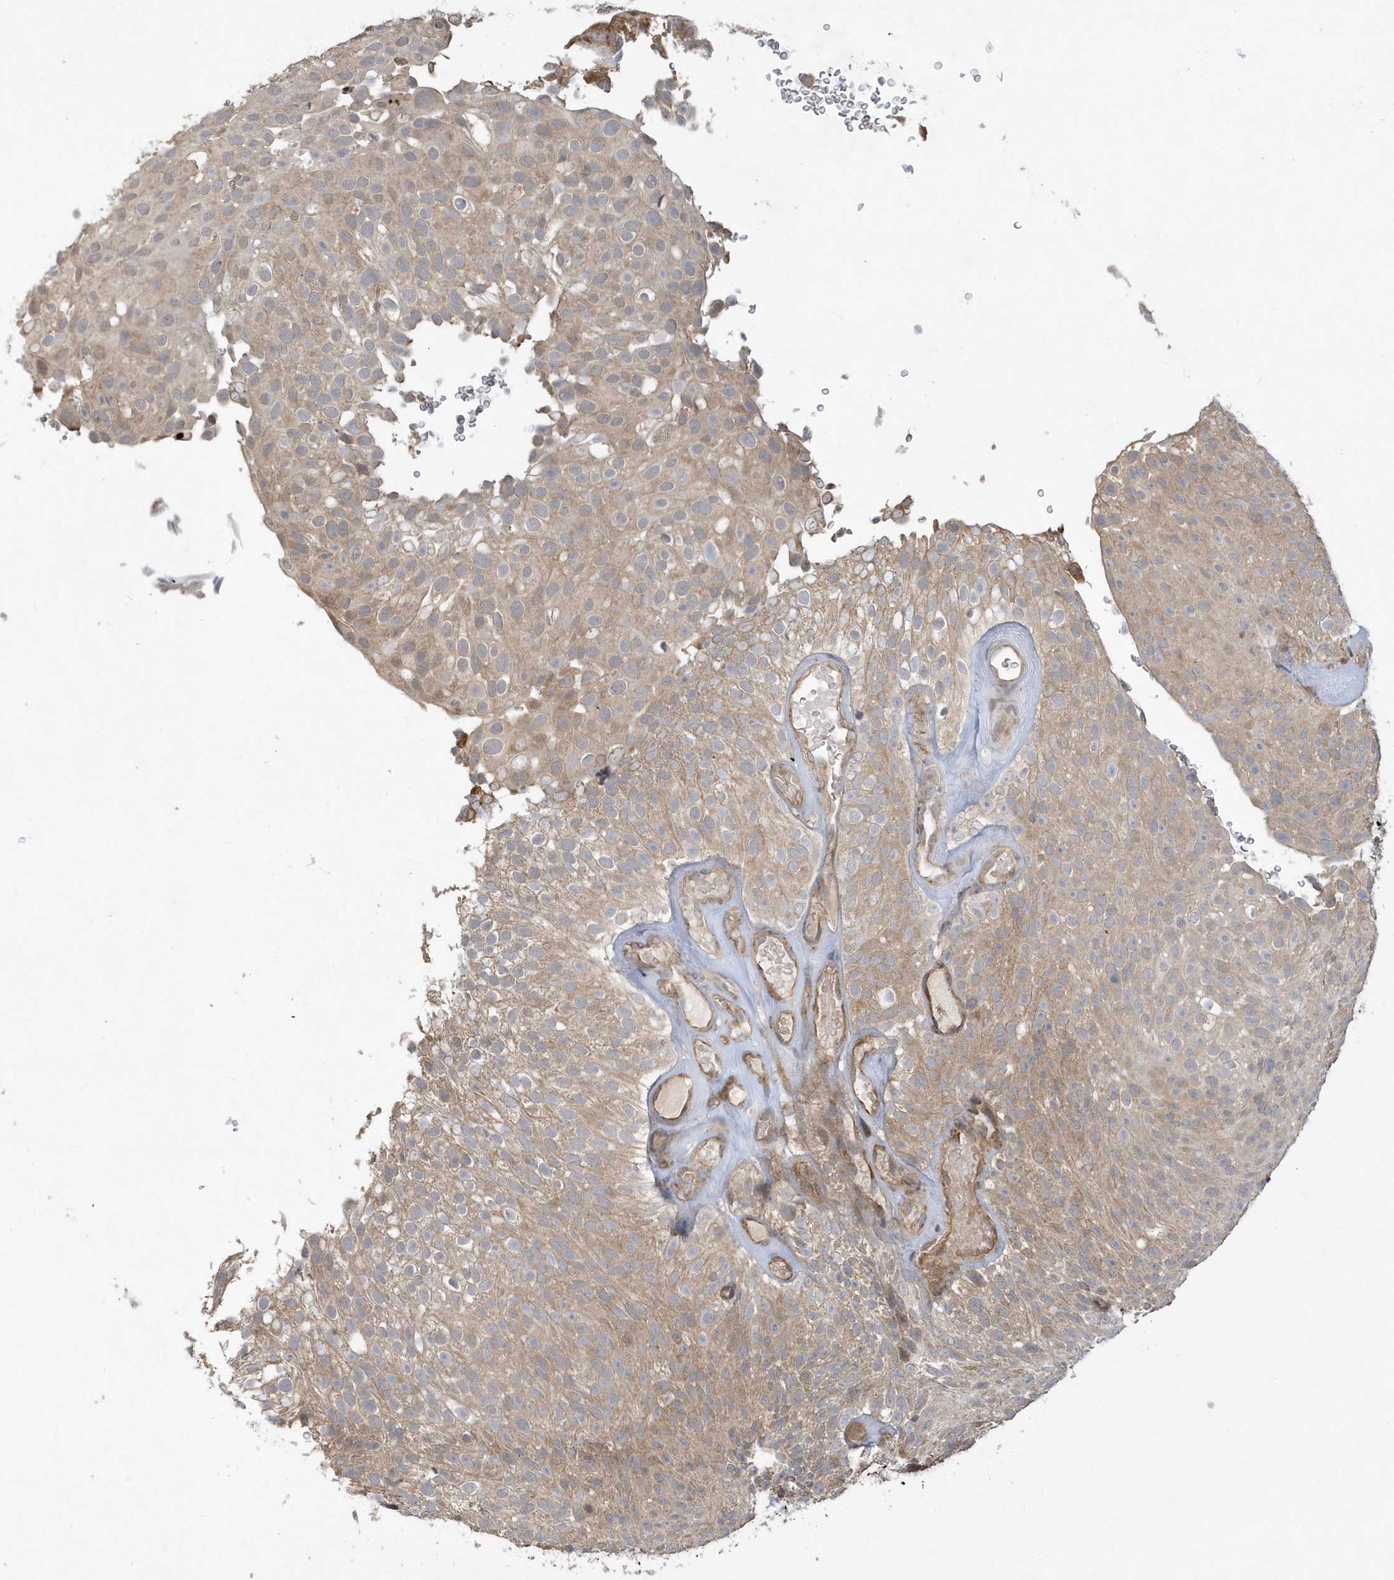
{"staining": {"intensity": "weak", "quantity": ">75%", "location": "cytoplasmic/membranous"}, "tissue": "urothelial cancer", "cell_type": "Tumor cells", "image_type": "cancer", "snomed": [{"axis": "morphology", "description": "Urothelial carcinoma, Low grade"}, {"axis": "topography", "description": "Urinary bladder"}], "caption": "Weak cytoplasmic/membranous expression for a protein is seen in about >75% of tumor cells of low-grade urothelial carcinoma using IHC.", "gene": "THG1L", "patient": {"sex": "male", "age": 78}}